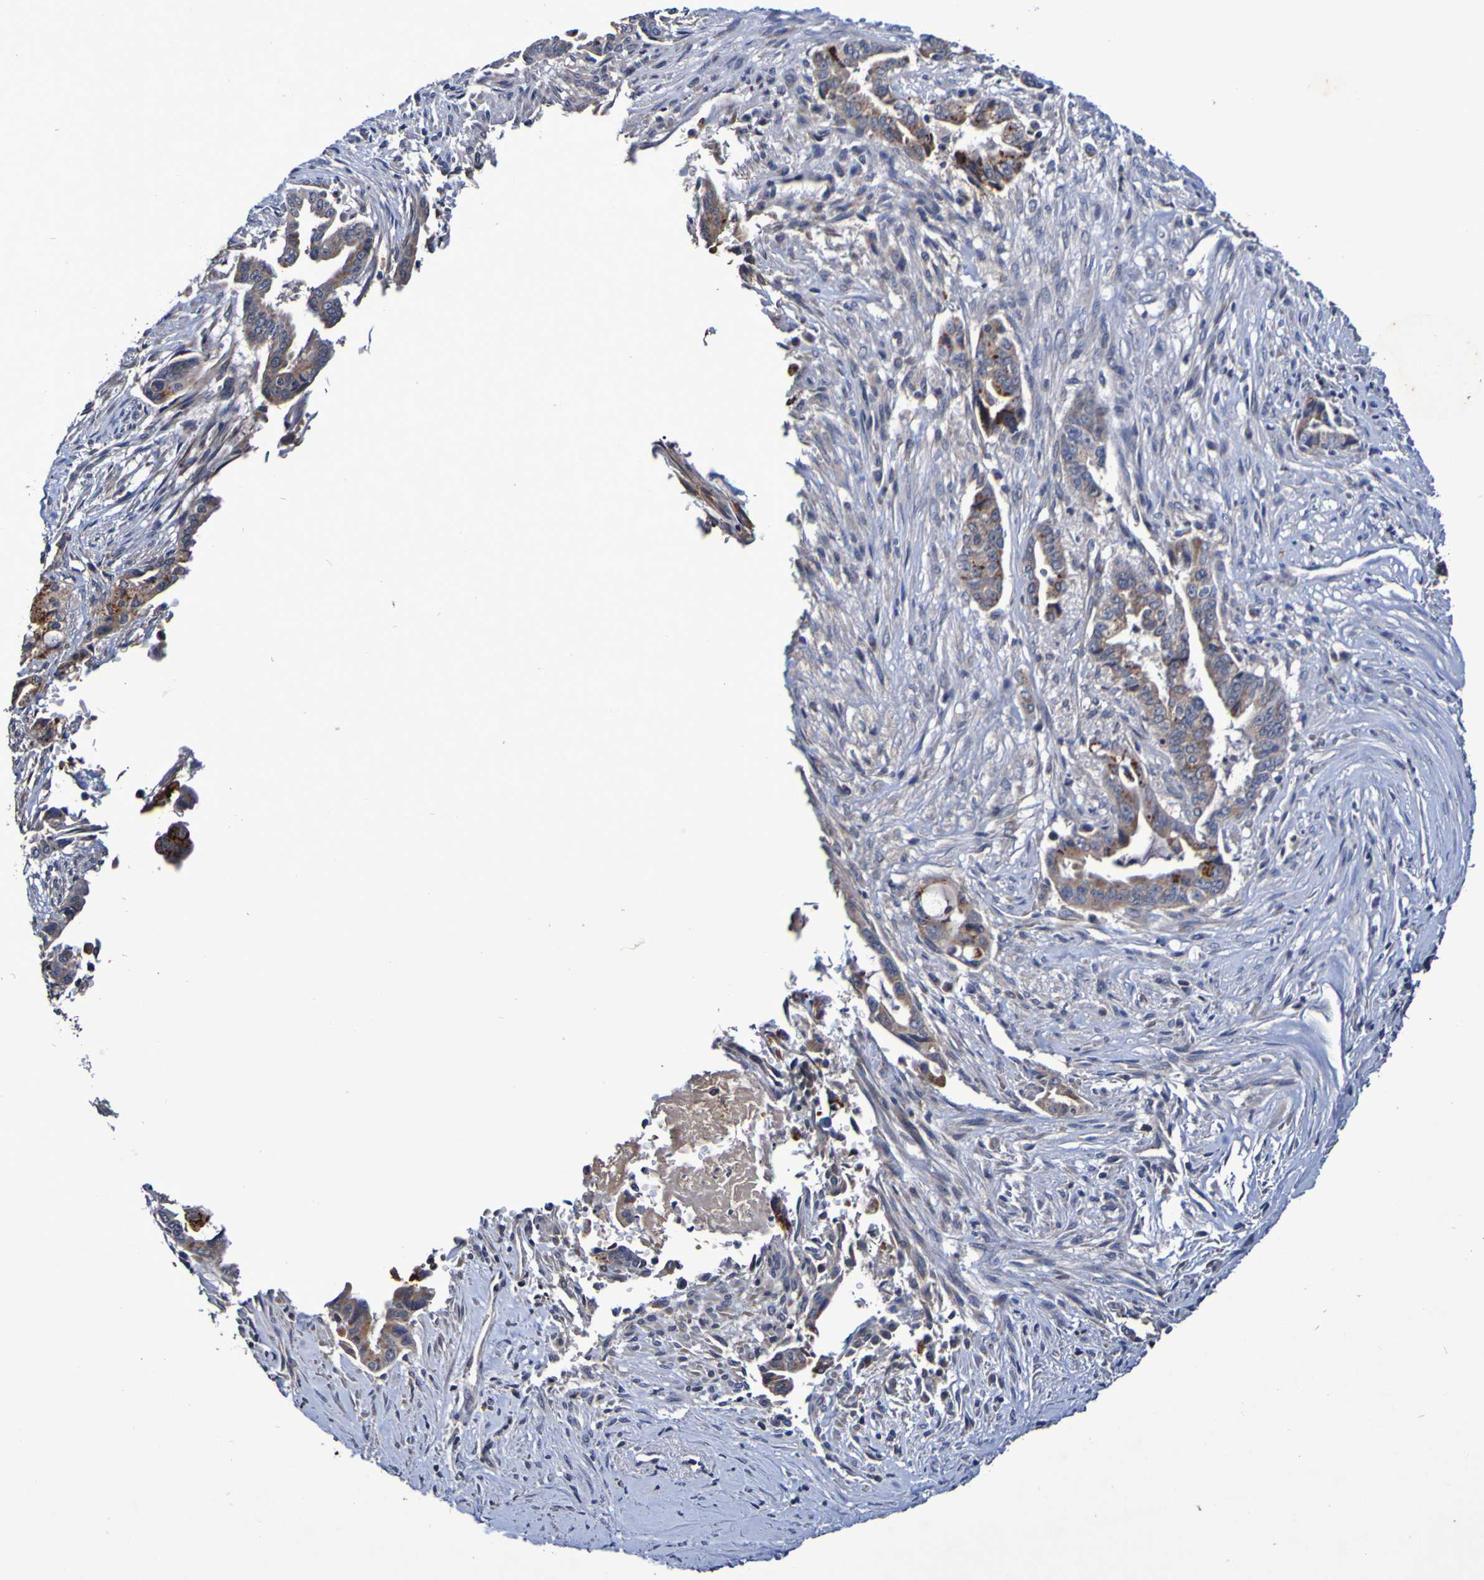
{"staining": {"intensity": "strong", "quantity": "25%-75%", "location": "cytoplasmic/membranous"}, "tissue": "pancreatic cancer", "cell_type": "Tumor cells", "image_type": "cancer", "snomed": [{"axis": "morphology", "description": "Adenocarcinoma, NOS"}, {"axis": "topography", "description": "Pancreas"}], "caption": "Protein staining reveals strong cytoplasmic/membranous expression in approximately 25%-75% of tumor cells in pancreatic cancer (adenocarcinoma).", "gene": "PTP4A2", "patient": {"sex": "male", "age": 70}}